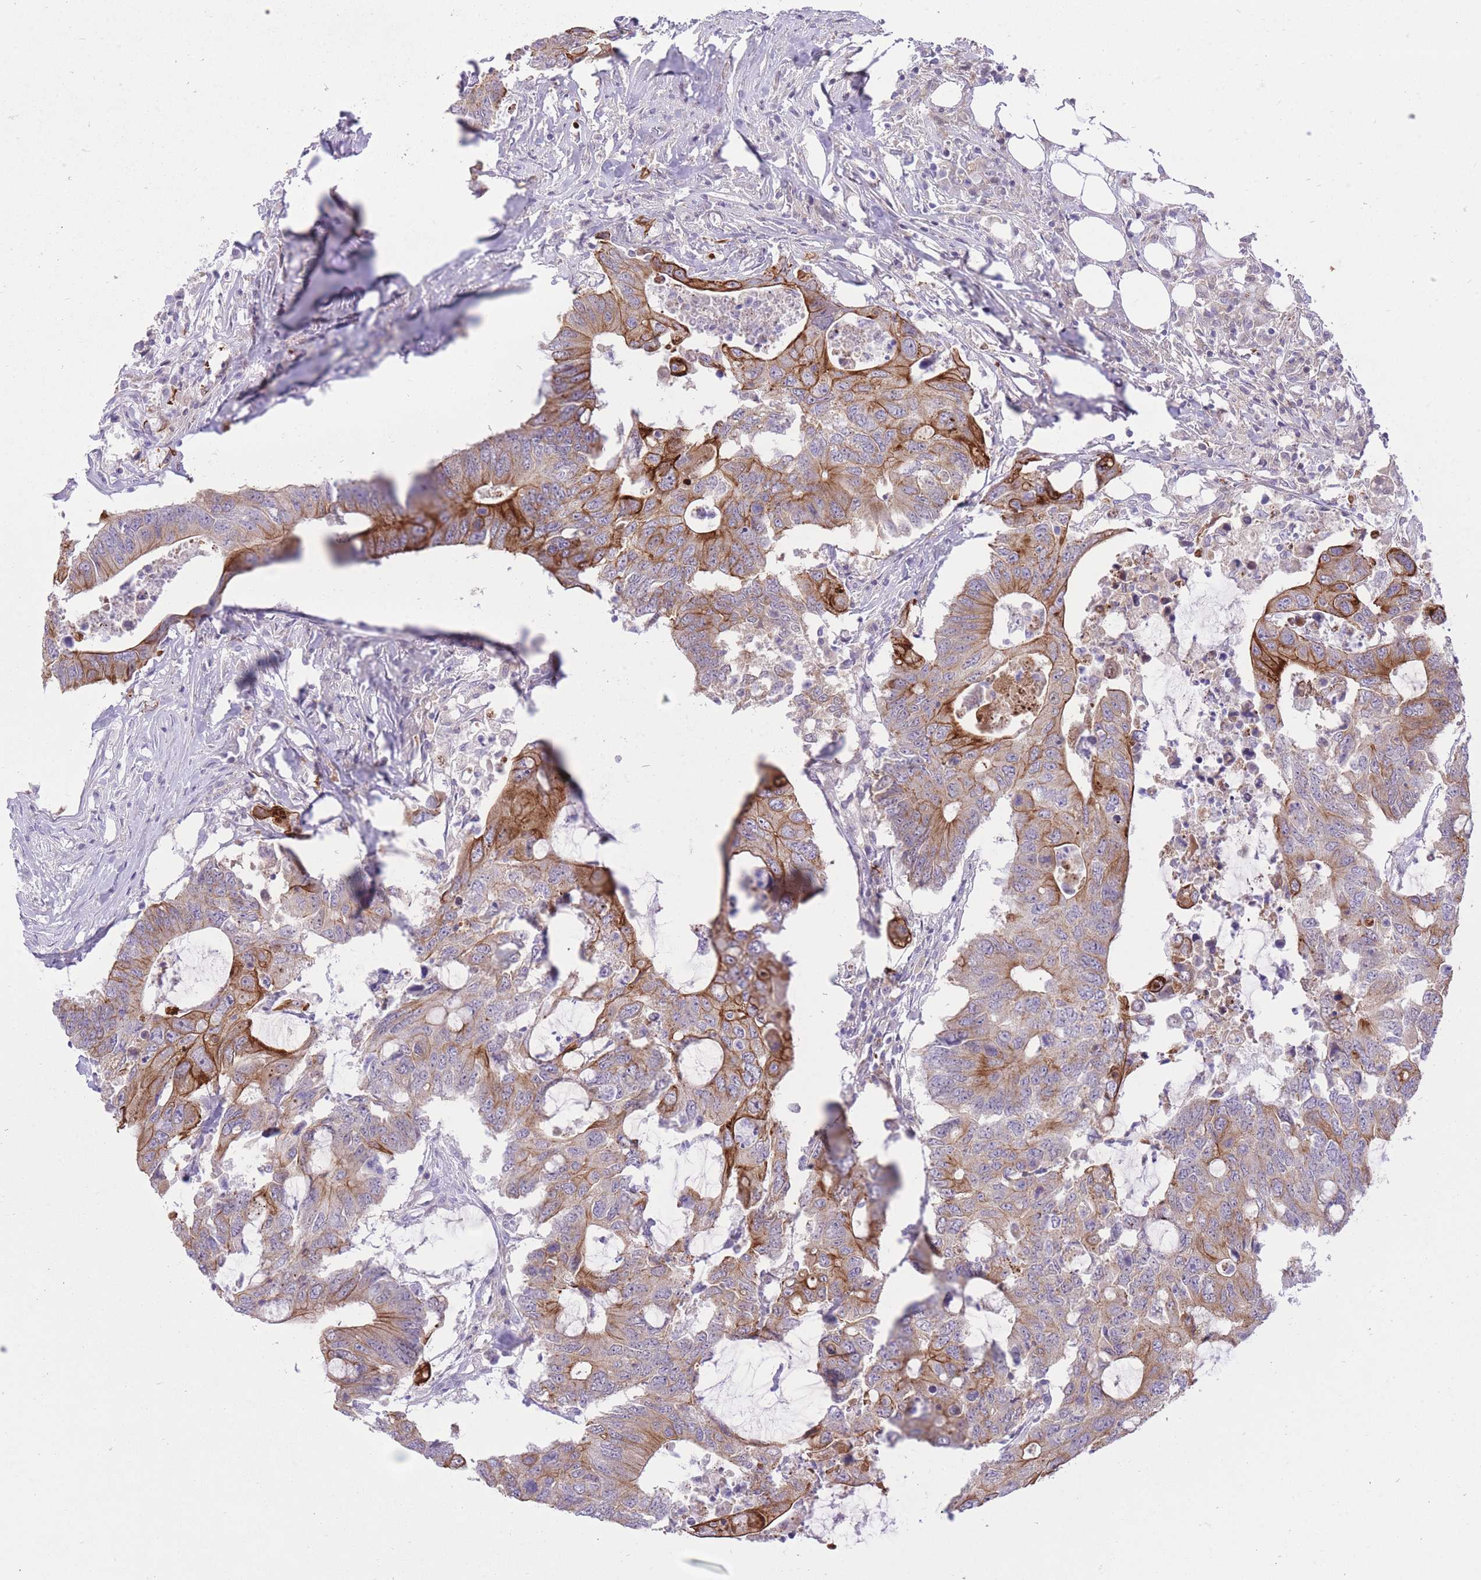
{"staining": {"intensity": "moderate", "quantity": ">75%", "location": "cytoplasmic/membranous"}, "tissue": "colorectal cancer", "cell_type": "Tumor cells", "image_type": "cancer", "snomed": [{"axis": "morphology", "description": "Adenocarcinoma, NOS"}, {"axis": "topography", "description": "Colon"}], "caption": "Immunohistochemistry (IHC) histopathology image of human adenocarcinoma (colorectal) stained for a protein (brown), which exhibits medium levels of moderate cytoplasmic/membranous staining in about >75% of tumor cells.", "gene": "MEIS3", "patient": {"sex": "male", "age": 71}}